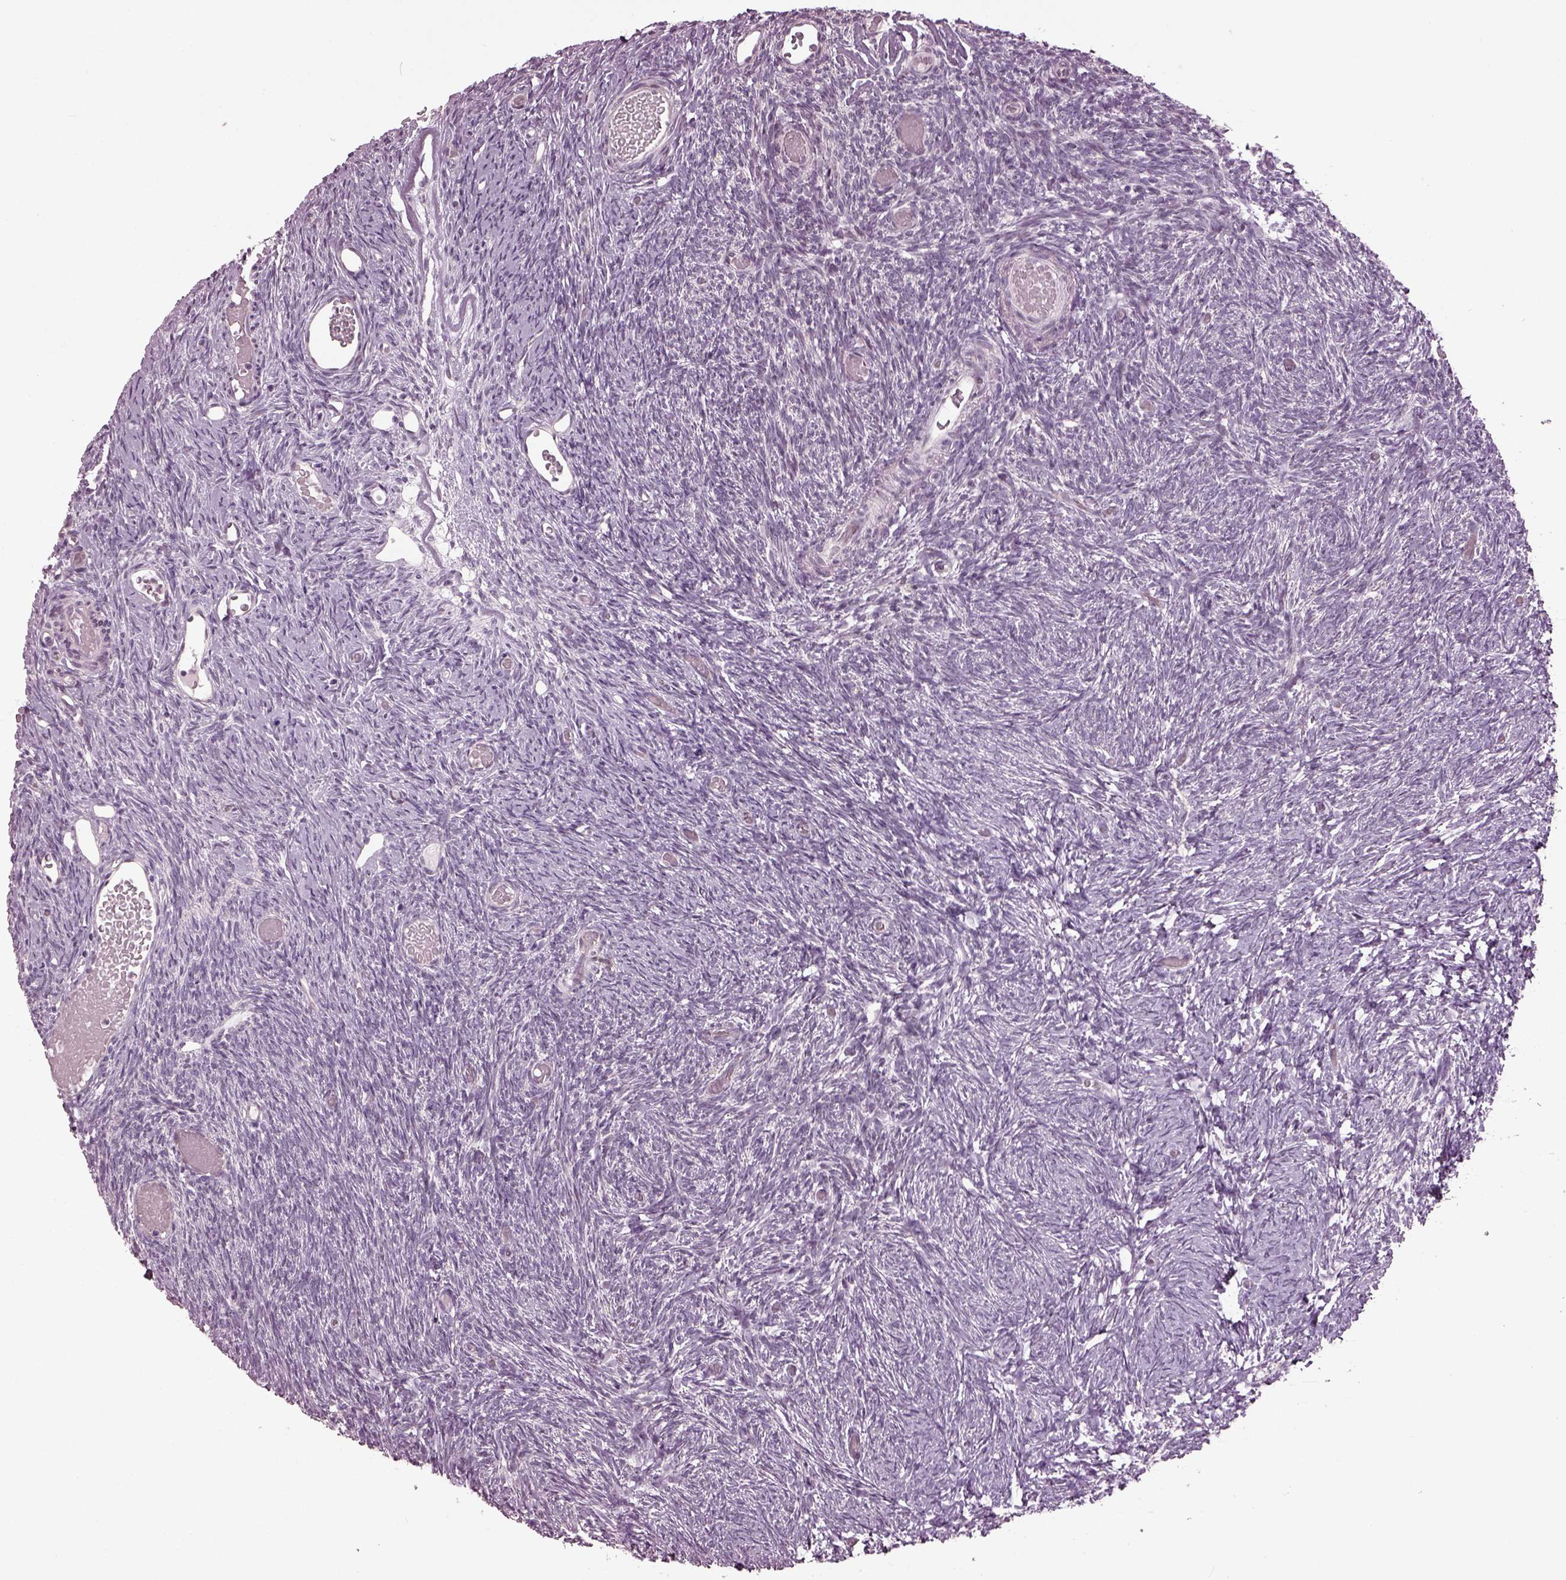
{"staining": {"intensity": "negative", "quantity": "none", "location": "none"}, "tissue": "ovary", "cell_type": "Ovarian stroma cells", "image_type": "normal", "snomed": [{"axis": "morphology", "description": "Normal tissue, NOS"}, {"axis": "topography", "description": "Ovary"}], "caption": "The image demonstrates no staining of ovarian stroma cells in unremarkable ovary.", "gene": "GAL", "patient": {"sex": "female", "age": 39}}